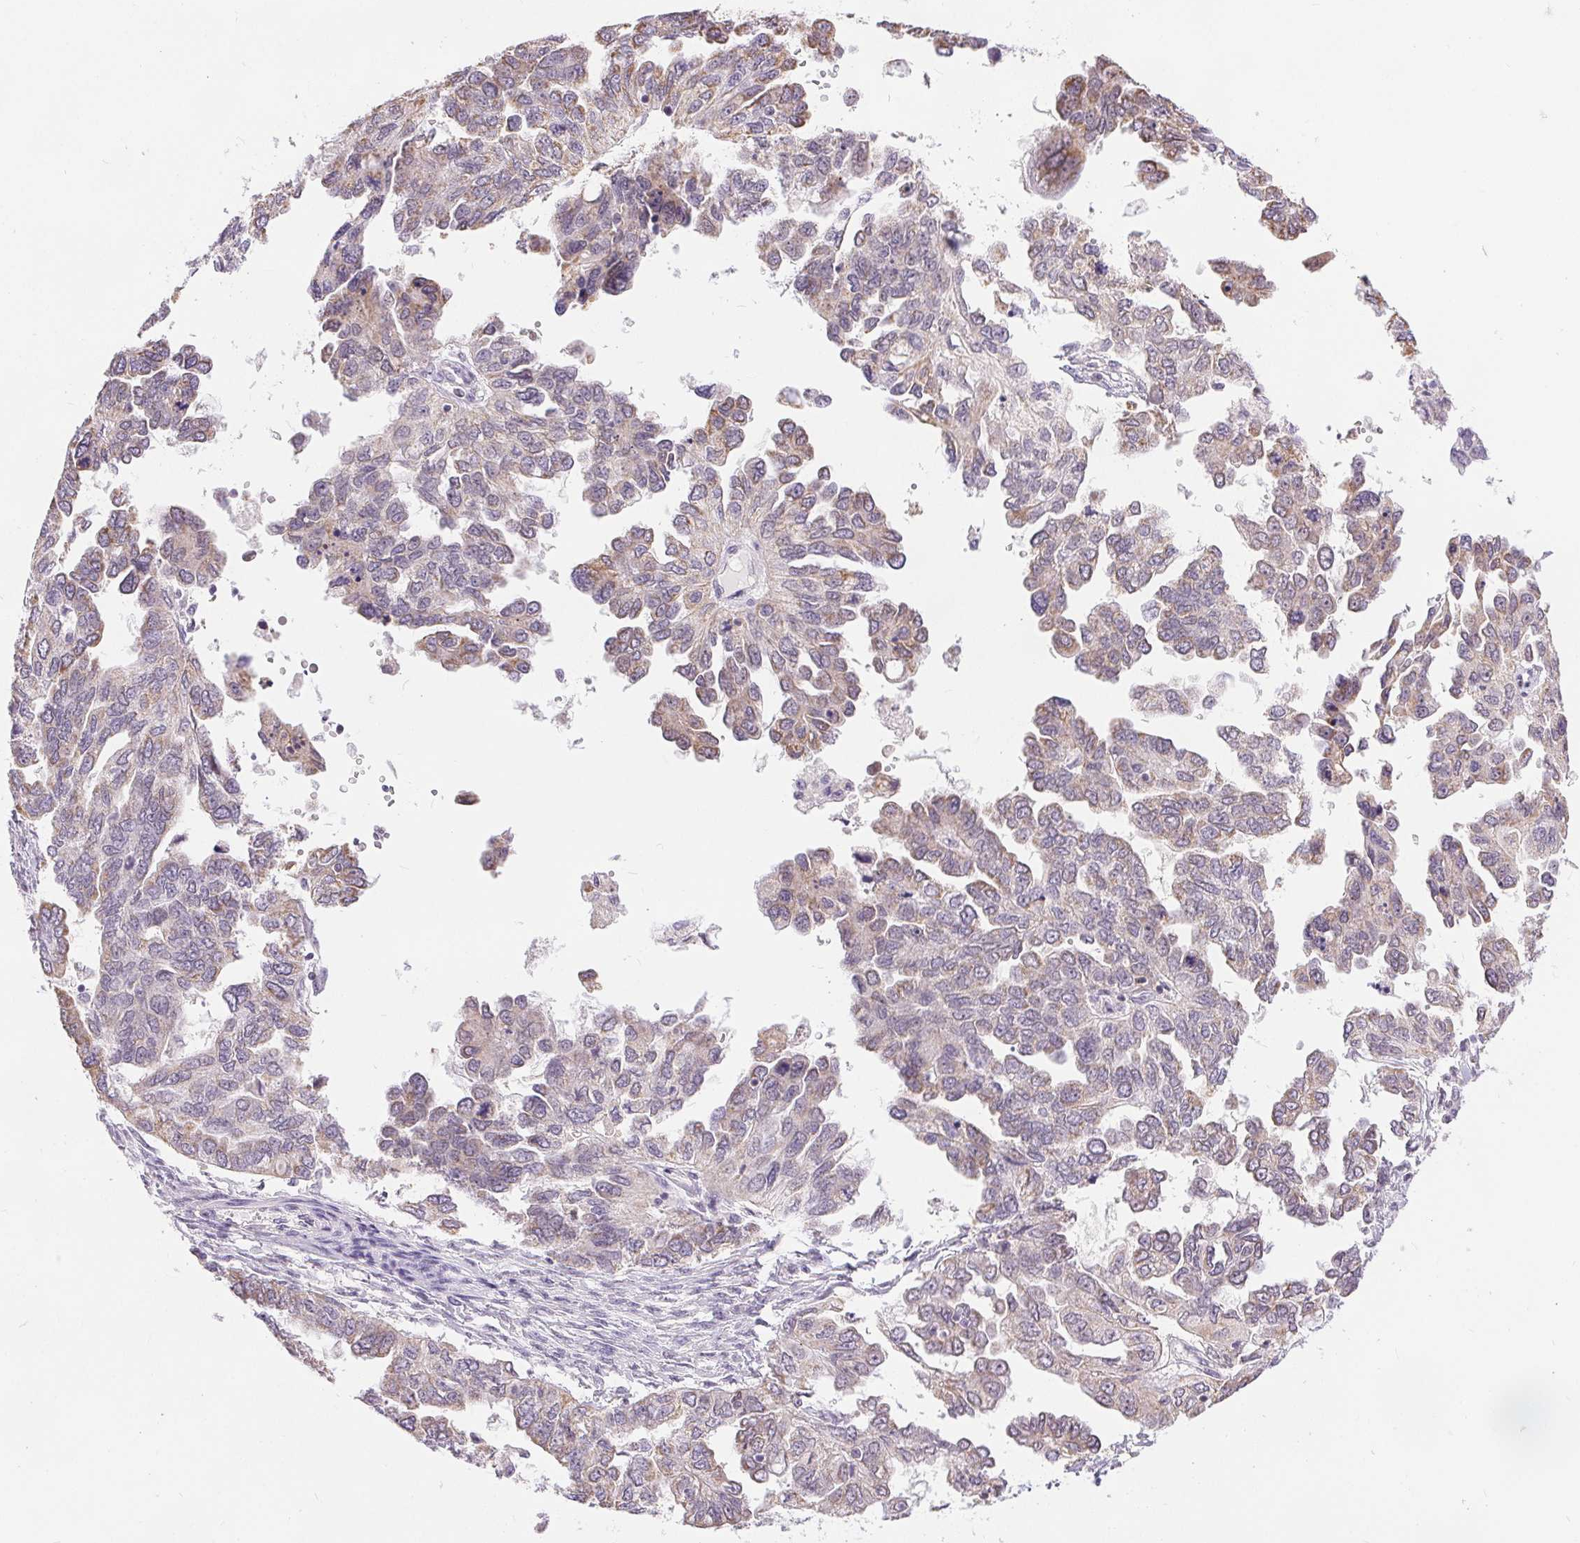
{"staining": {"intensity": "negative", "quantity": "none", "location": "none"}, "tissue": "ovarian cancer", "cell_type": "Tumor cells", "image_type": "cancer", "snomed": [{"axis": "morphology", "description": "Cystadenocarcinoma, serous, NOS"}, {"axis": "topography", "description": "Ovary"}], "caption": "The micrograph exhibits no staining of tumor cells in ovarian serous cystadenocarcinoma. The staining is performed using DAB (3,3'-diaminobenzidine) brown chromogen with nuclei counter-stained in using hematoxylin.", "gene": "POU2F2", "patient": {"sex": "female", "age": 53}}